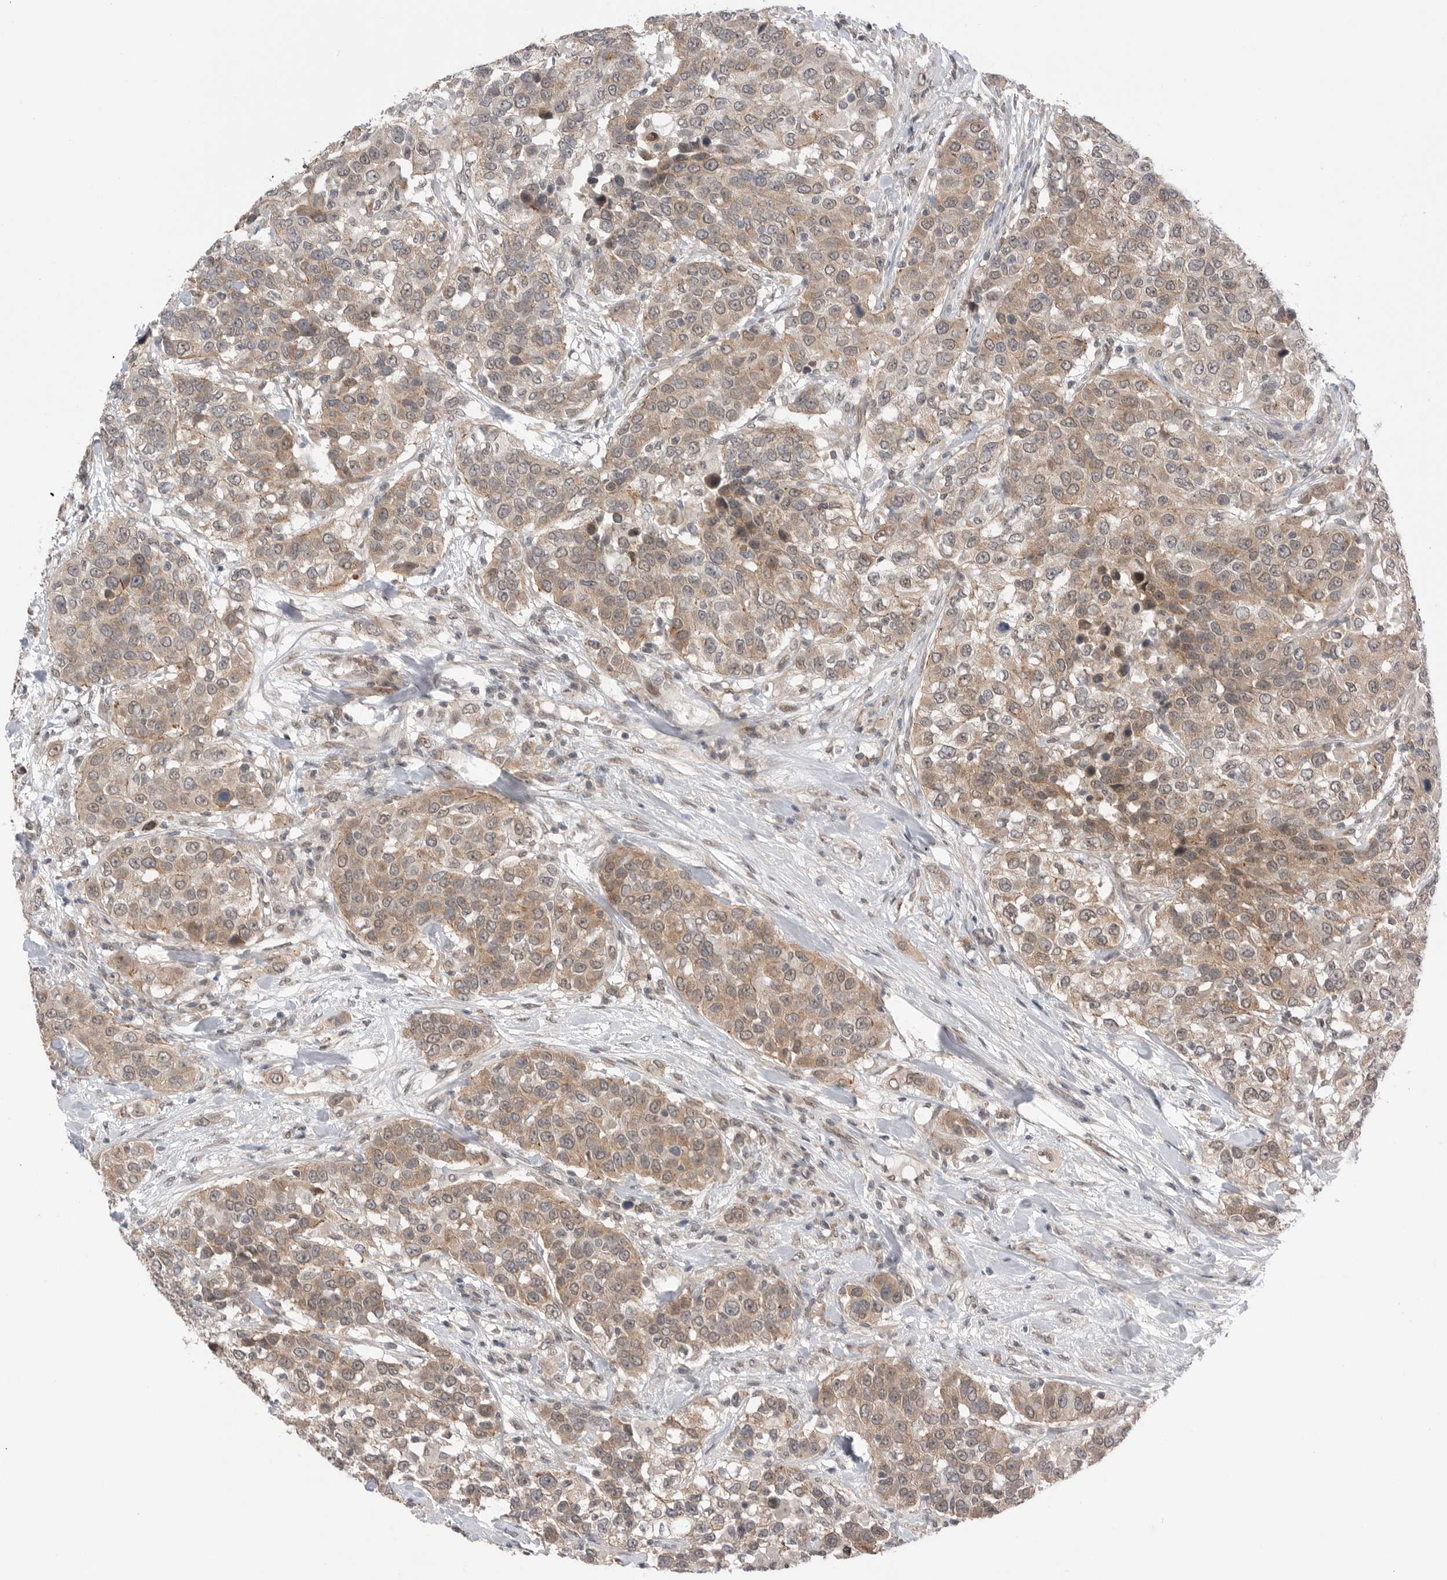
{"staining": {"intensity": "moderate", "quantity": ">75%", "location": "cytoplasmic/membranous,nuclear"}, "tissue": "urothelial cancer", "cell_type": "Tumor cells", "image_type": "cancer", "snomed": [{"axis": "morphology", "description": "Urothelial carcinoma, High grade"}, {"axis": "topography", "description": "Urinary bladder"}], "caption": "Urothelial cancer stained with a brown dye displays moderate cytoplasmic/membranous and nuclear positive positivity in about >75% of tumor cells.", "gene": "NTAQ1", "patient": {"sex": "female", "age": 80}}